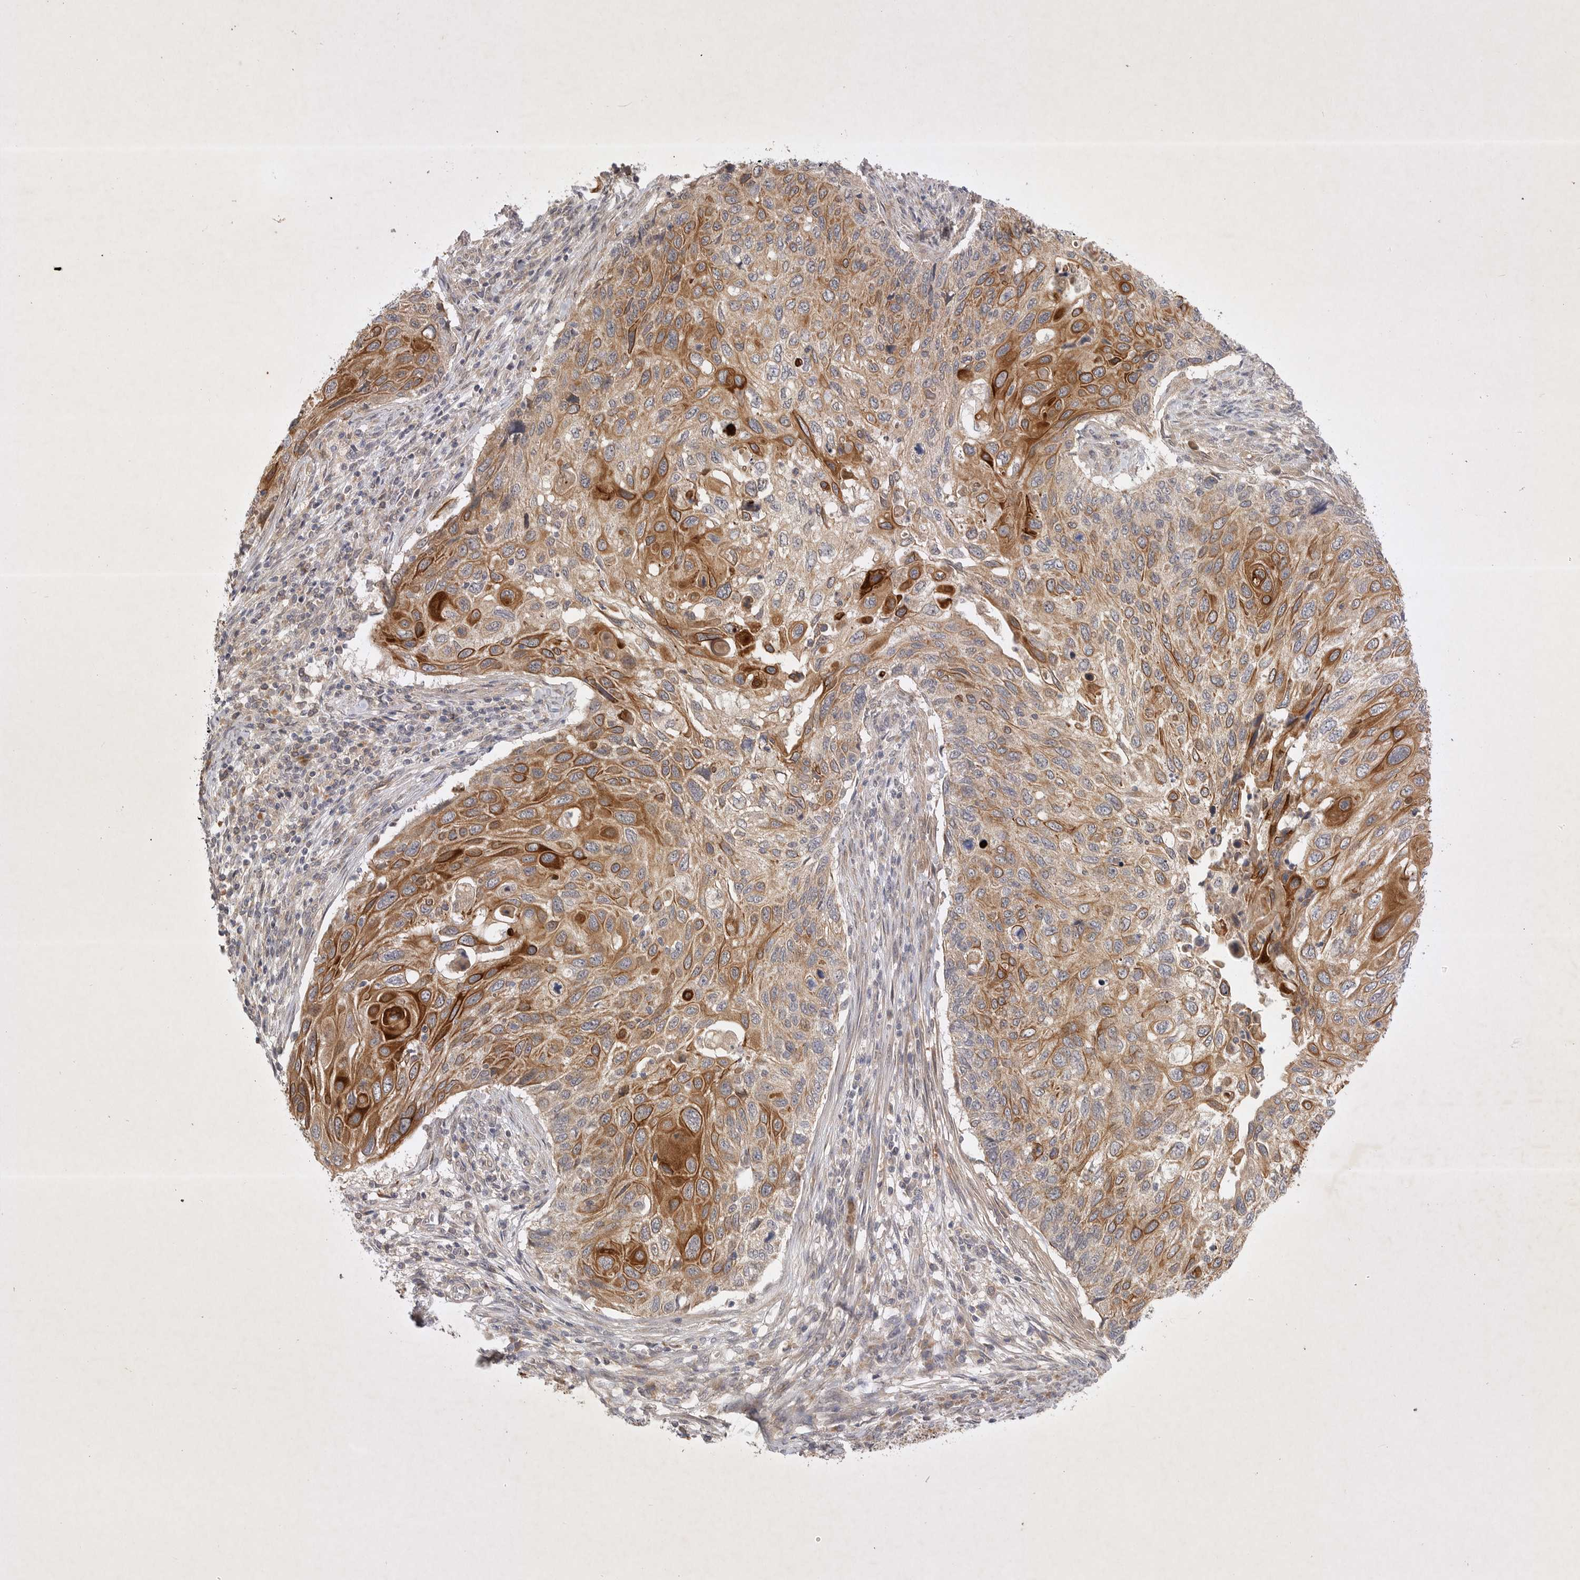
{"staining": {"intensity": "strong", "quantity": "25%-75%", "location": "cytoplasmic/membranous"}, "tissue": "cervical cancer", "cell_type": "Tumor cells", "image_type": "cancer", "snomed": [{"axis": "morphology", "description": "Squamous cell carcinoma, NOS"}, {"axis": "topography", "description": "Cervix"}], "caption": "Cervical cancer stained with DAB (3,3'-diaminobenzidine) immunohistochemistry shows high levels of strong cytoplasmic/membranous positivity in about 25%-75% of tumor cells.", "gene": "PTPDC1", "patient": {"sex": "female", "age": 70}}